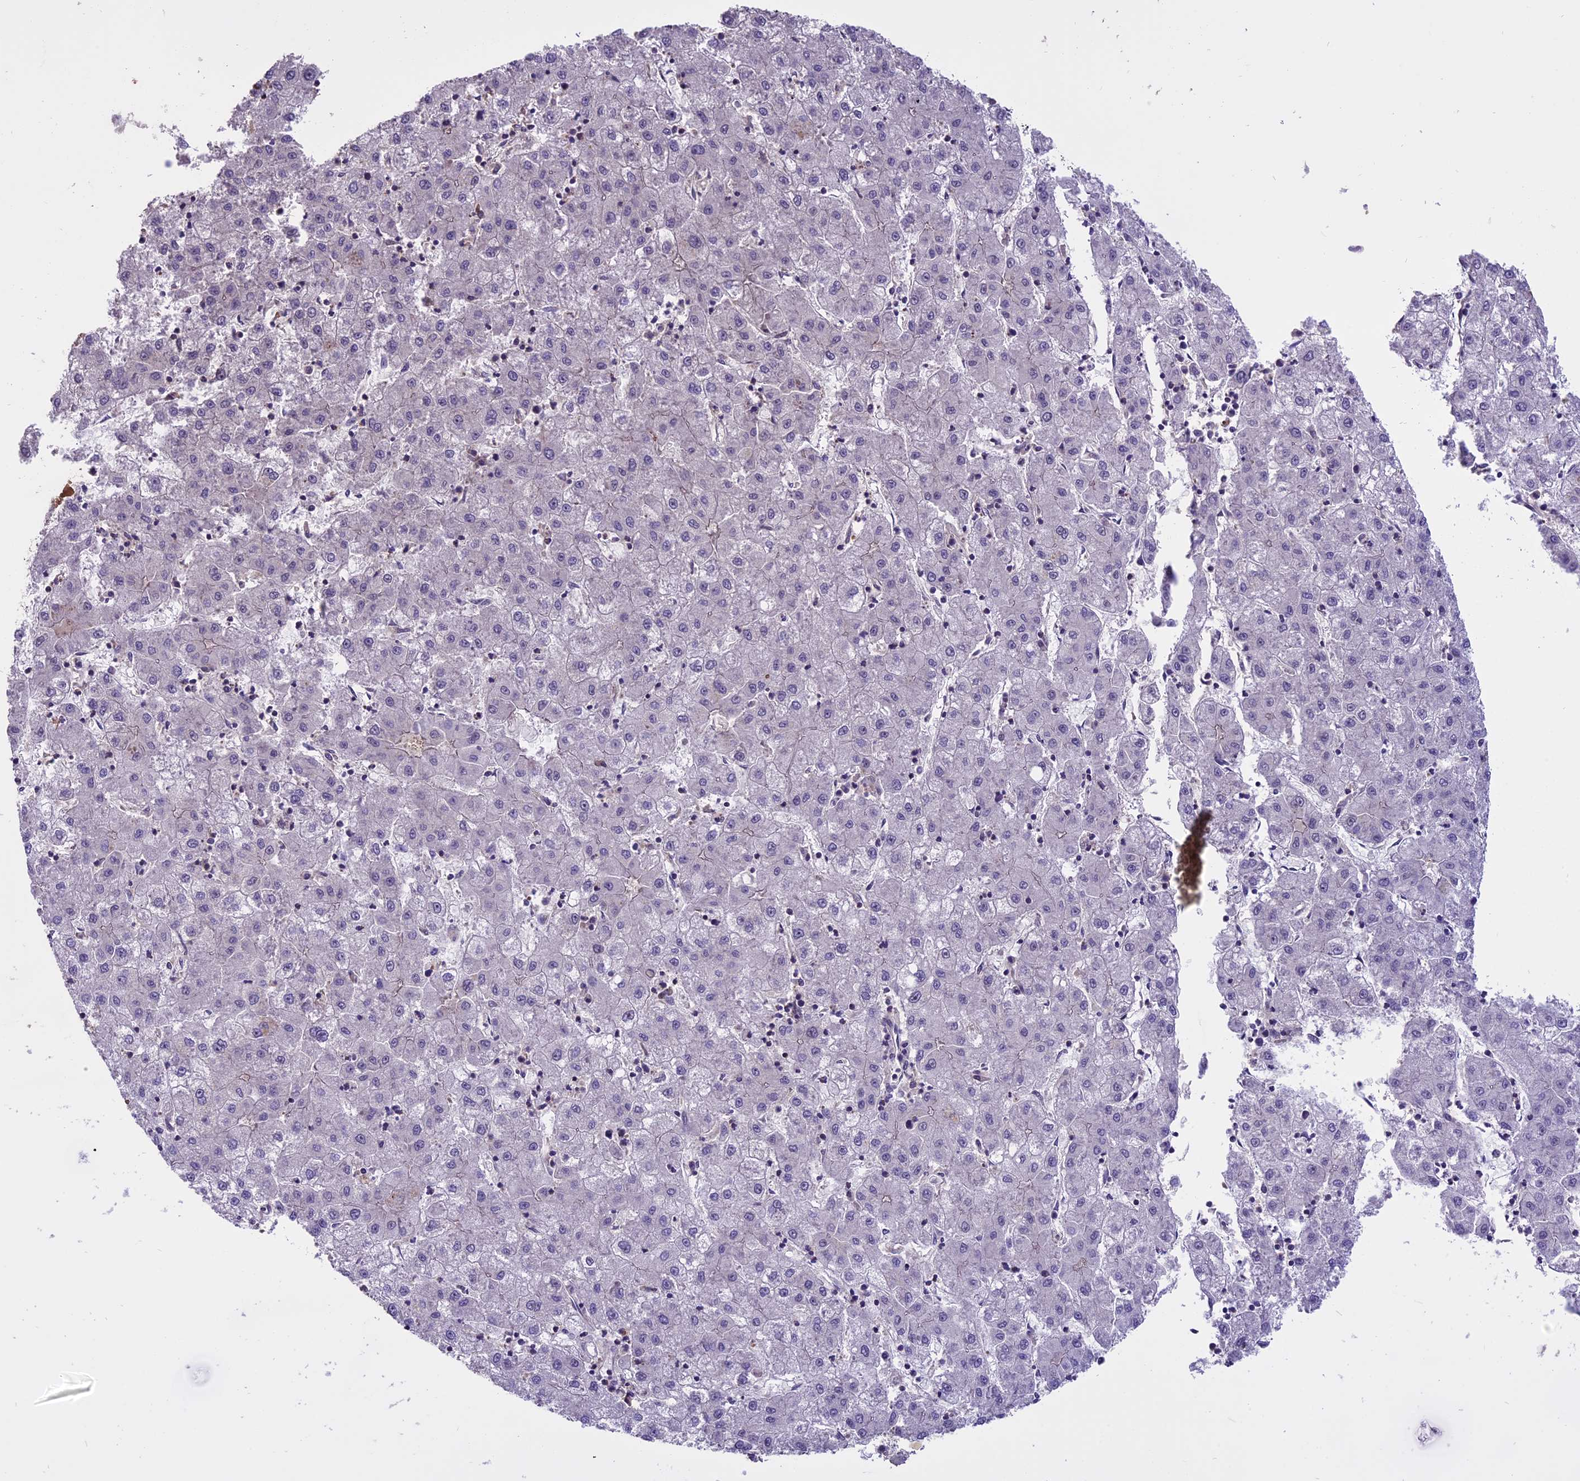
{"staining": {"intensity": "negative", "quantity": "none", "location": "none"}, "tissue": "liver cancer", "cell_type": "Tumor cells", "image_type": "cancer", "snomed": [{"axis": "morphology", "description": "Carcinoma, Hepatocellular, NOS"}, {"axis": "topography", "description": "Liver"}], "caption": "High magnification brightfield microscopy of liver cancer (hepatocellular carcinoma) stained with DAB (3,3'-diaminobenzidine) (brown) and counterstained with hematoxylin (blue): tumor cells show no significant staining.", "gene": "ENHO", "patient": {"sex": "male", "age": 72}}